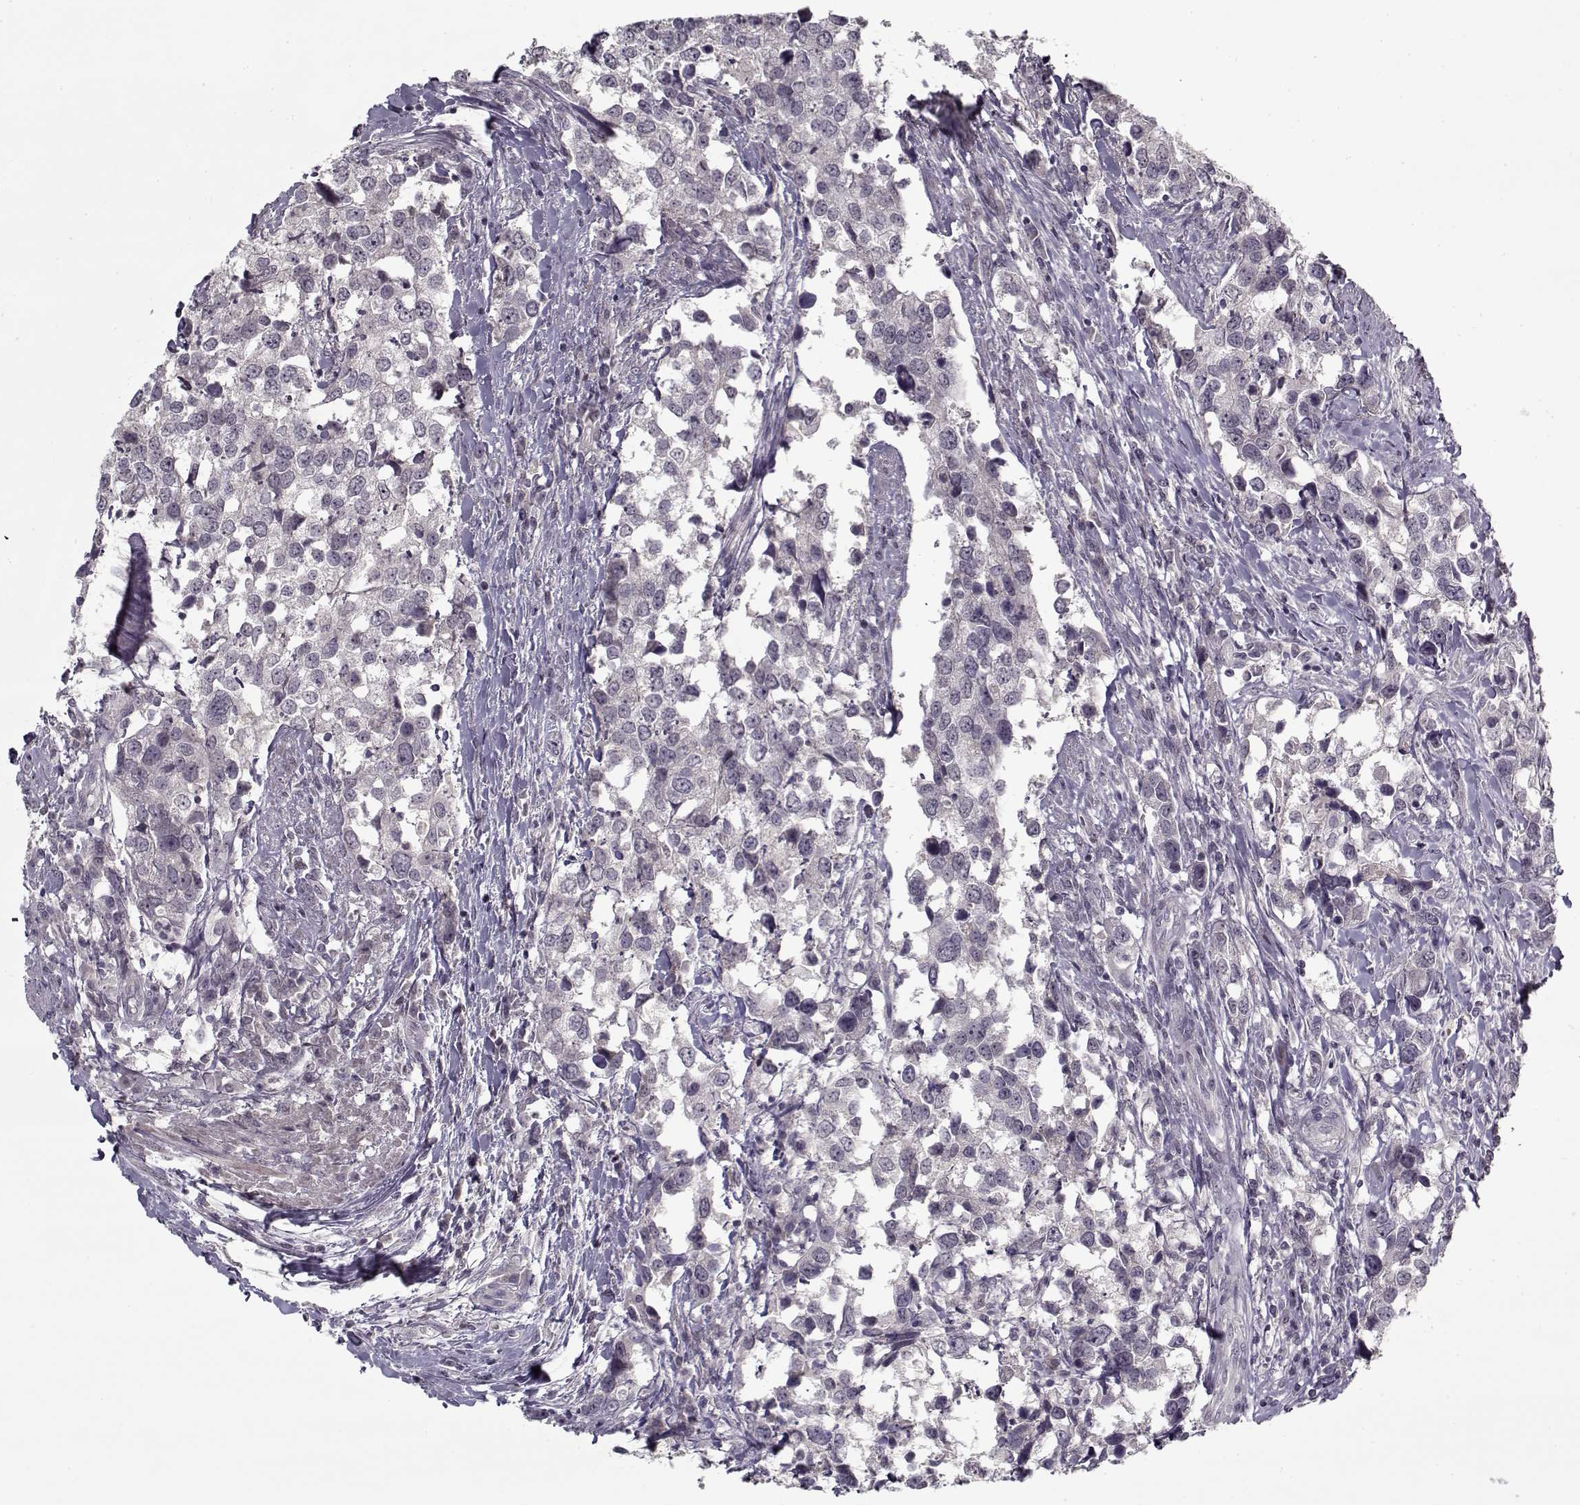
{"staining": {"intensity": "negative", "quantity": "none", "location": "none"}, "tissue": "urothelial cancer", "cell_type": "Tumor cells", "image_type": "cancer", "snomed": [{"axis": "morphology", "description": "Urothelial carcinoma, NOS"}, {"axis": "morphology", "description": "Urothelial carcinoma, High grade"}, {"axis": "topography", "description": "Urinary bladder"}], "caption": "A micrograph of human urothelial cancer is negative for staining in tumor cells. (Brightfield microscopy of DAB immunohistochemistry at high magnification).", "gene": "LAMA2", "patient": {"sex": "male", "age": 63}}